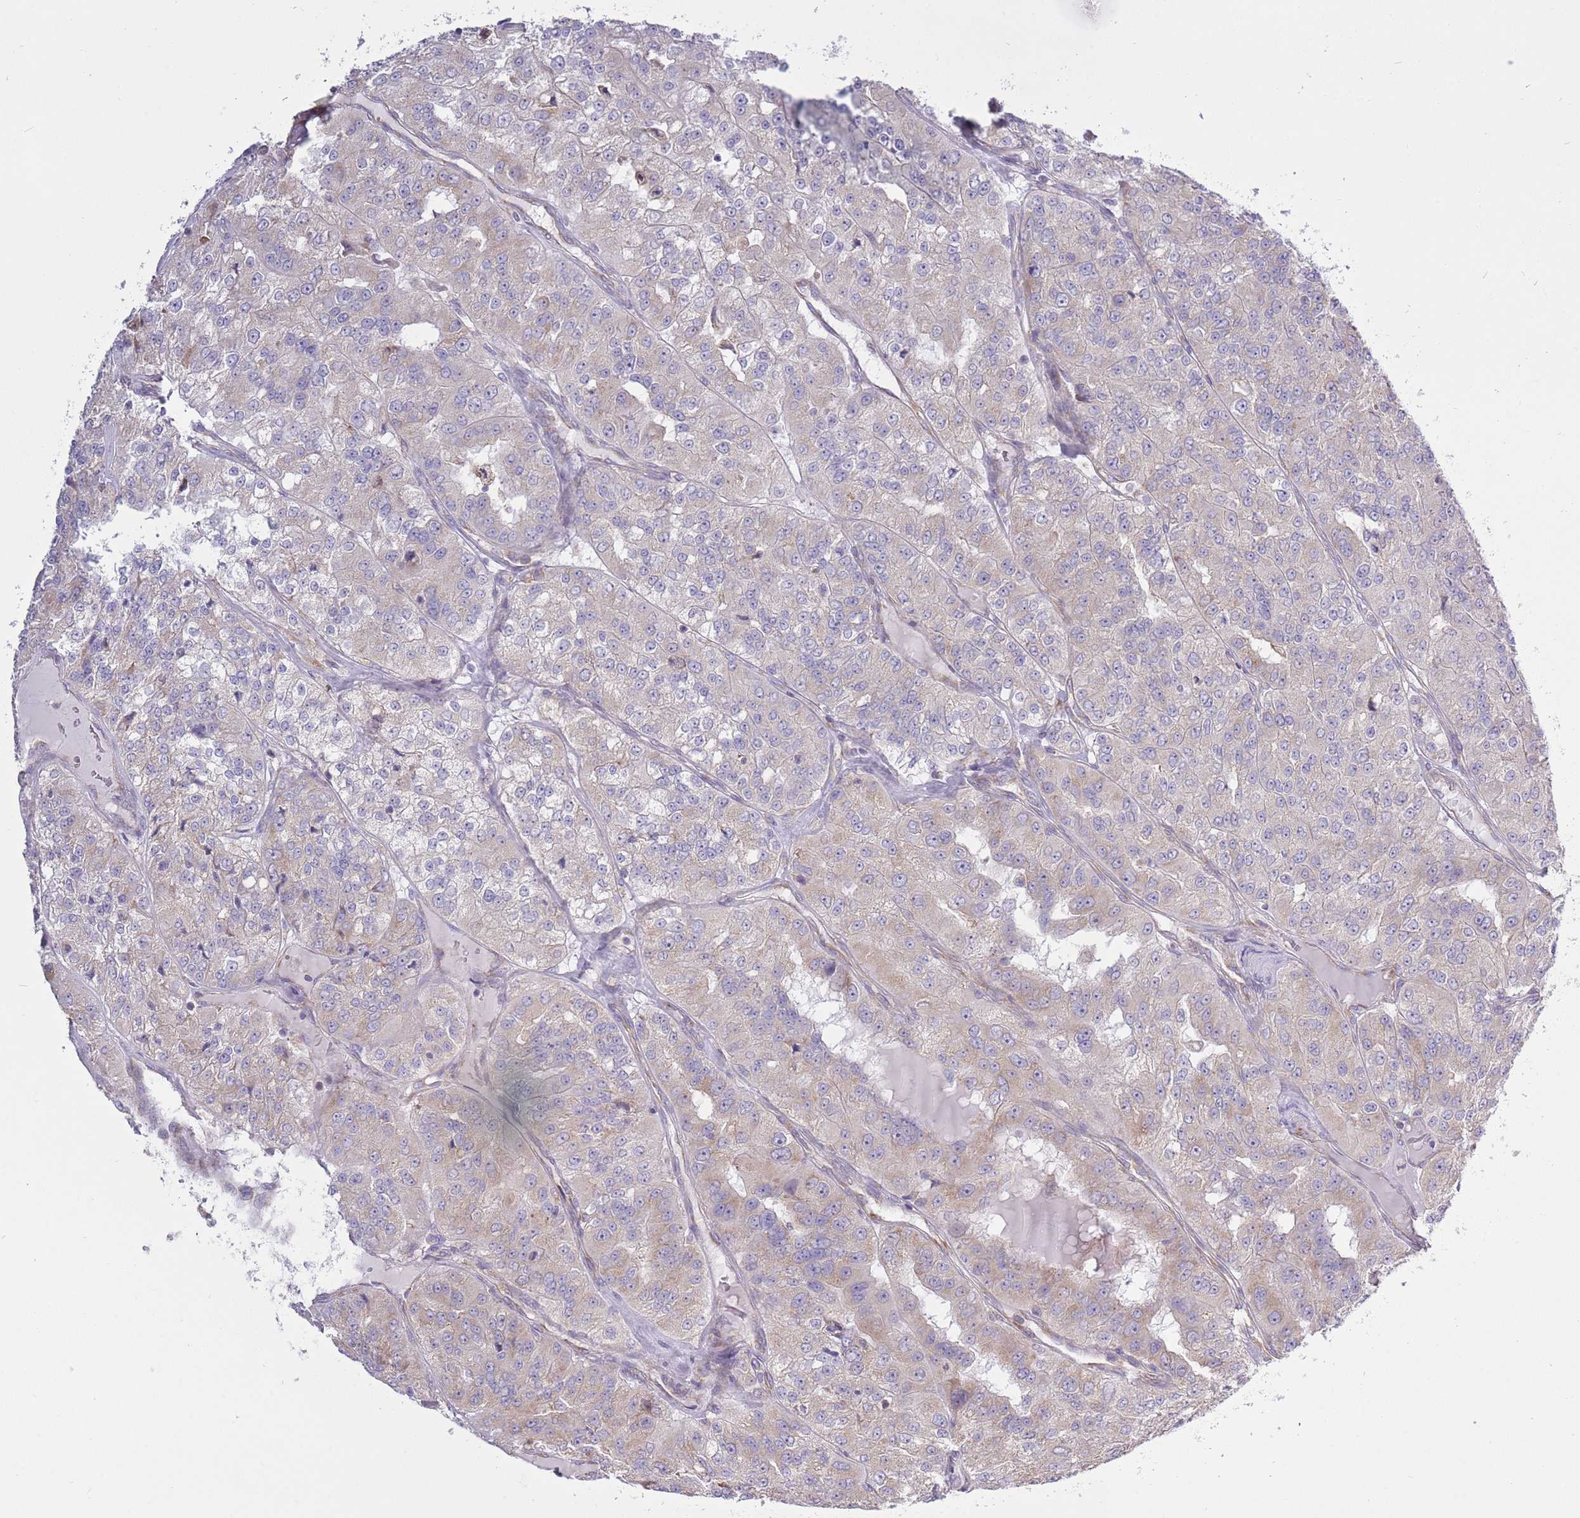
{"staining": {"intensity": "negative", "quantity": "none", "location": "none"}, "tissue": "renal cancer", "cell_type": "Tumor cells", "image_type": "cancer", "snomed": [{"axis": "morphology", "description": "Adenocarcinoma, NOS"}, {"axis": "topography", "description": "Kidney"}], "caption": "Immunohistochemistry photomicrograph of neoplastic tissue: renal cancer stained with DAB shows no significant protein positivity in tumor cells.", "gene": "RPL17-C18orf32", "patient": {"sex": "female", "age": 63}}